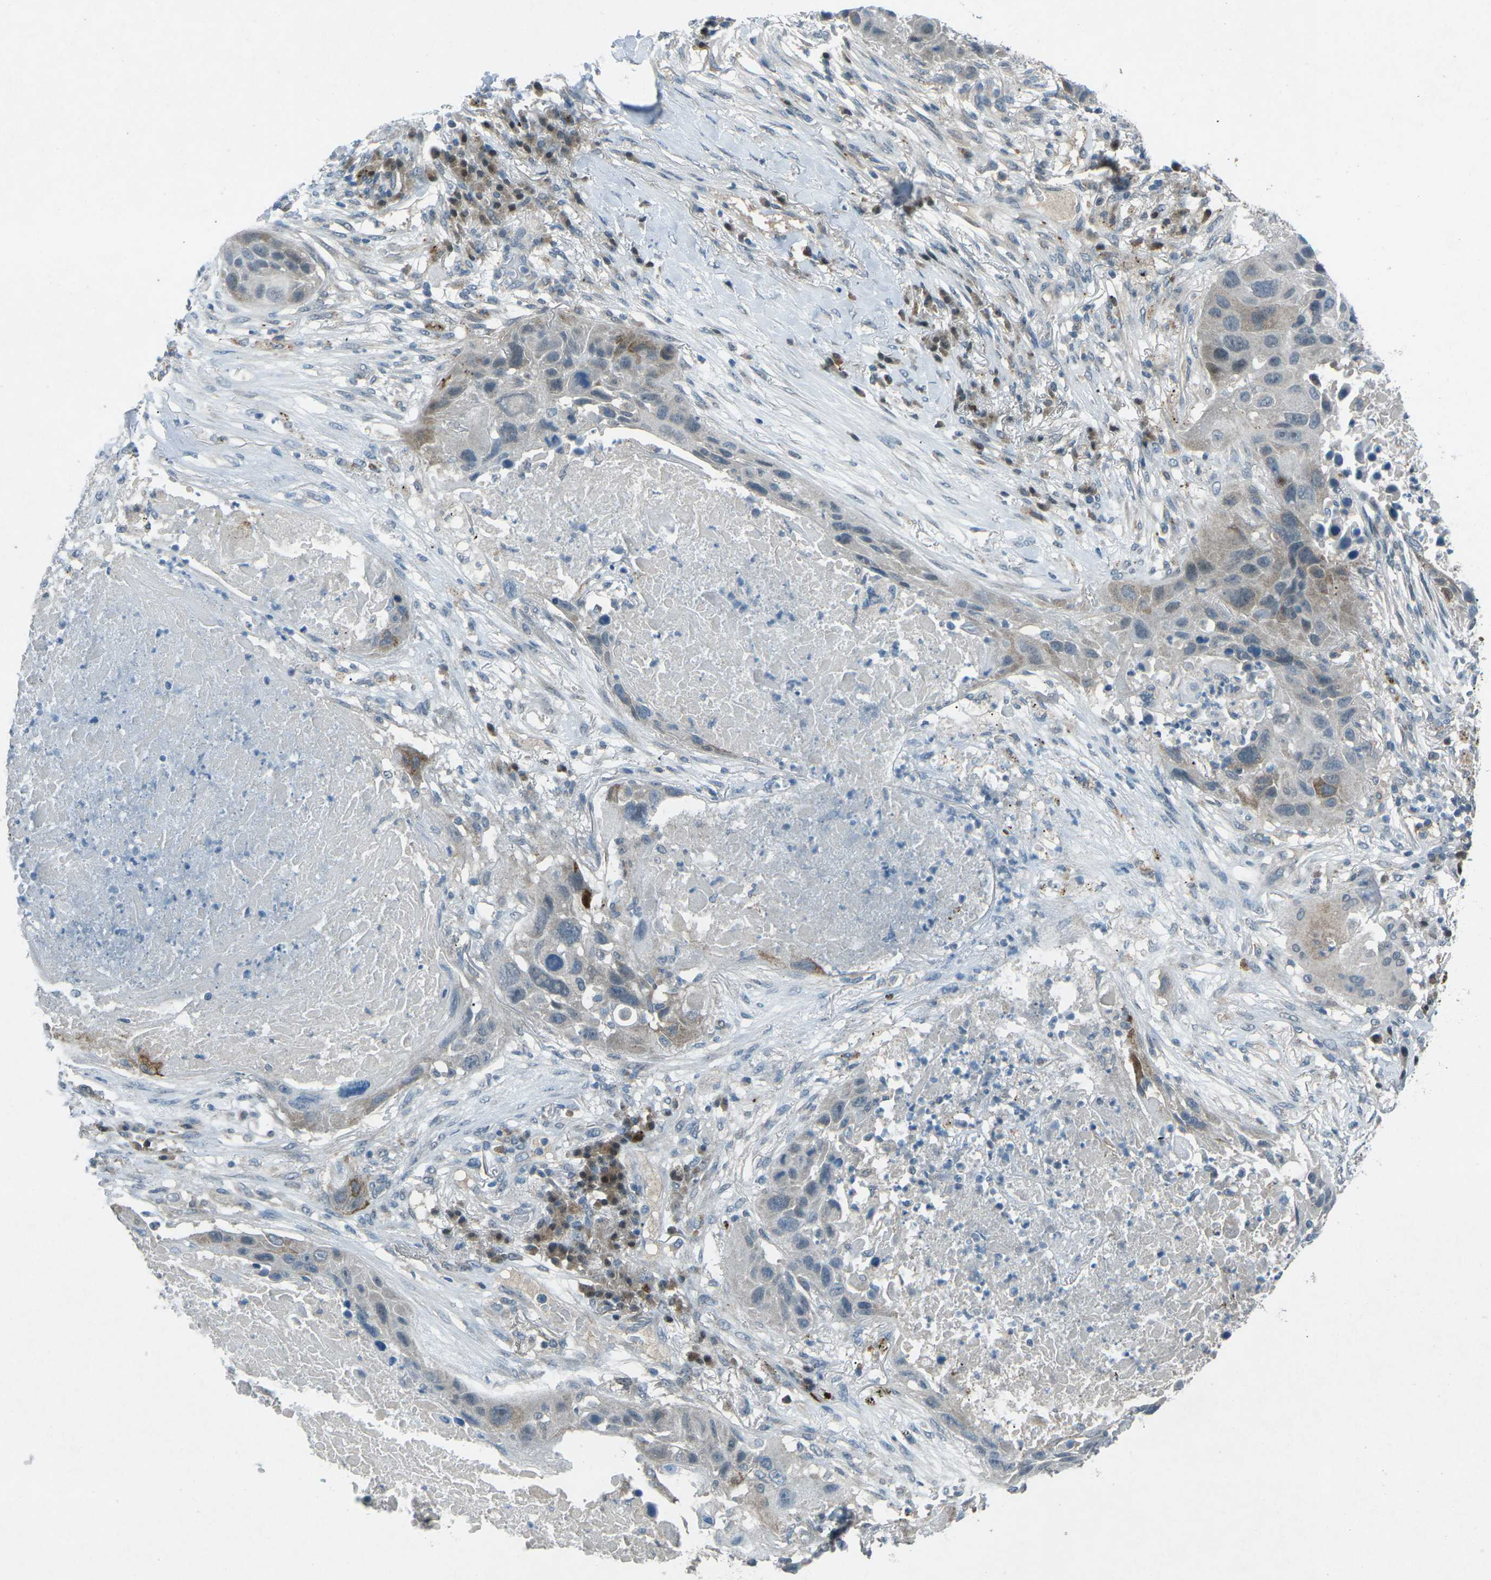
{"staining": {"intensity": "moderate", "quantity": "<25%", "location": "cytoplasmic/membranous"}, "tissue": "lung cancer", "cell_type": "Tumor cells", "image_type": "cancer", "snomed": [{"axis": "morphology", "description": "Squamous cell carcinoma, NOS"}, {"axis": "topography", "description": "Lung"}], "caption": "Protein expression analysis of lung cancer (squamous cell carcinoma) reveals moderate cytoplasmic/membranous staining in approximately <25% of tumor cells. (DAB IHC with brightfield microscopy, high magnification).", "gene": "PRKCA", "patient": {"sex": "male", "age": 57}}